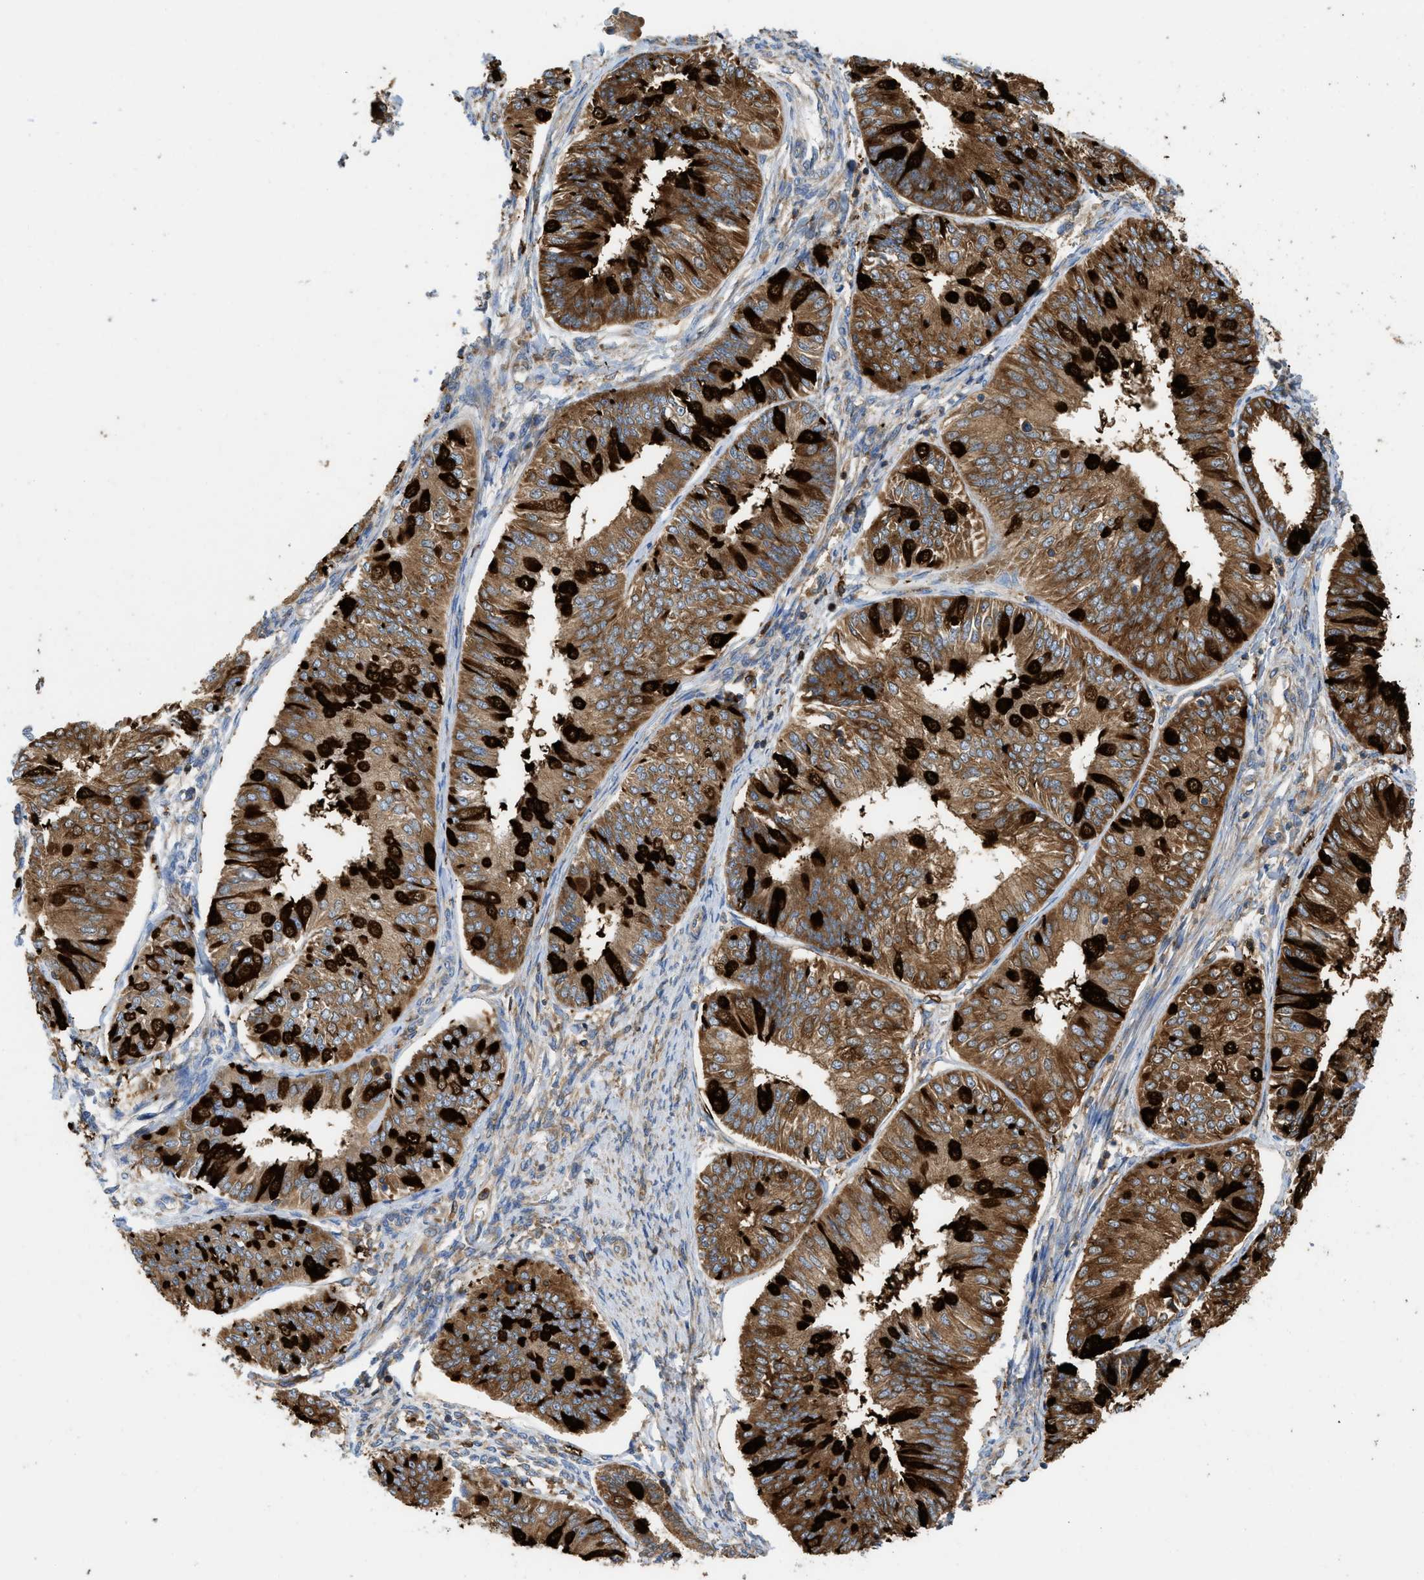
{"staining": {"intensity": "strong", "quantity": ">75%", "location": "cytoplasmic/membranous"}, "tissue": "endometrial cancer", "cell_type": "Tumor cells", "image_type": "cancer", "snomed": [{"axis": "morphology", "description": "Adenocarcinoma, NOS"}, {"axis": "topography", "description": "Endometrium"}], "caption": "Immunohistochemical staining of human endometrial cancer displays high levels of strong cytoplasmic/membranous protein positivity in approximately >75% of tumor cells.", "gene": "GPAT4", "patient": {"sex": "female", "age": 58}}